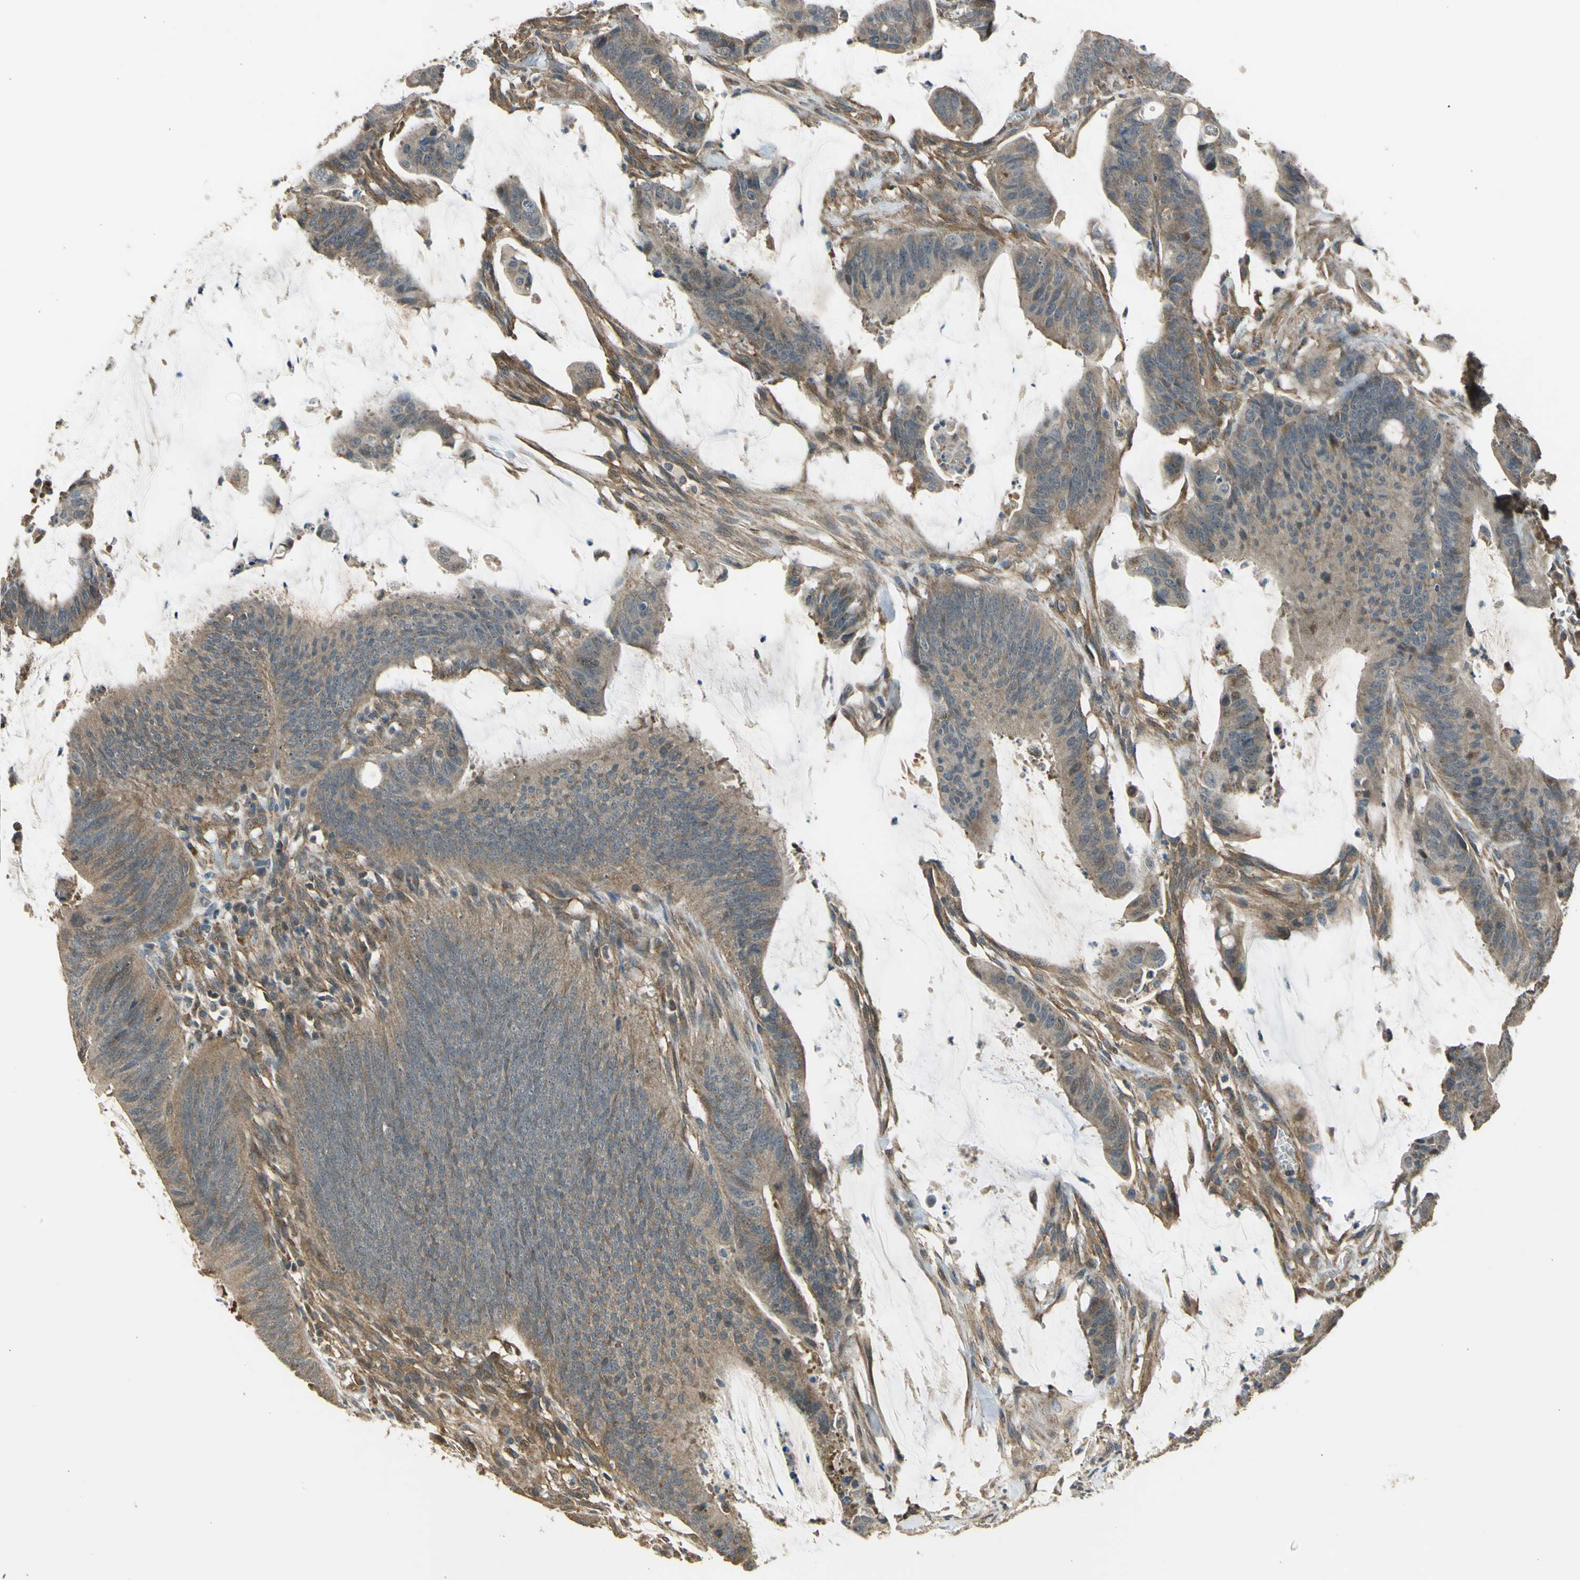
{"staining": {"intensity": "moderate", "quantity": ">75%", "location": "cytoplasmic/membranous"}, "tissue": "colorectal cancer", "cell_type": "Tumor cells", "image_type": "cancer", "snomed": [{"axis": "morphology", "description": "Adenocarcinoma, NOS"}, {"axis": "topography", "description": "Rectum"}], "caption": "DAB immunohistochemical staining of adenocarcinoma (colorectal) exhibits moderate cytoplasmic/membranous protein positivity in about >75% of tumor cells.", "gene": "EFNB2", "patient": {"sex": "female", "age": 66}}